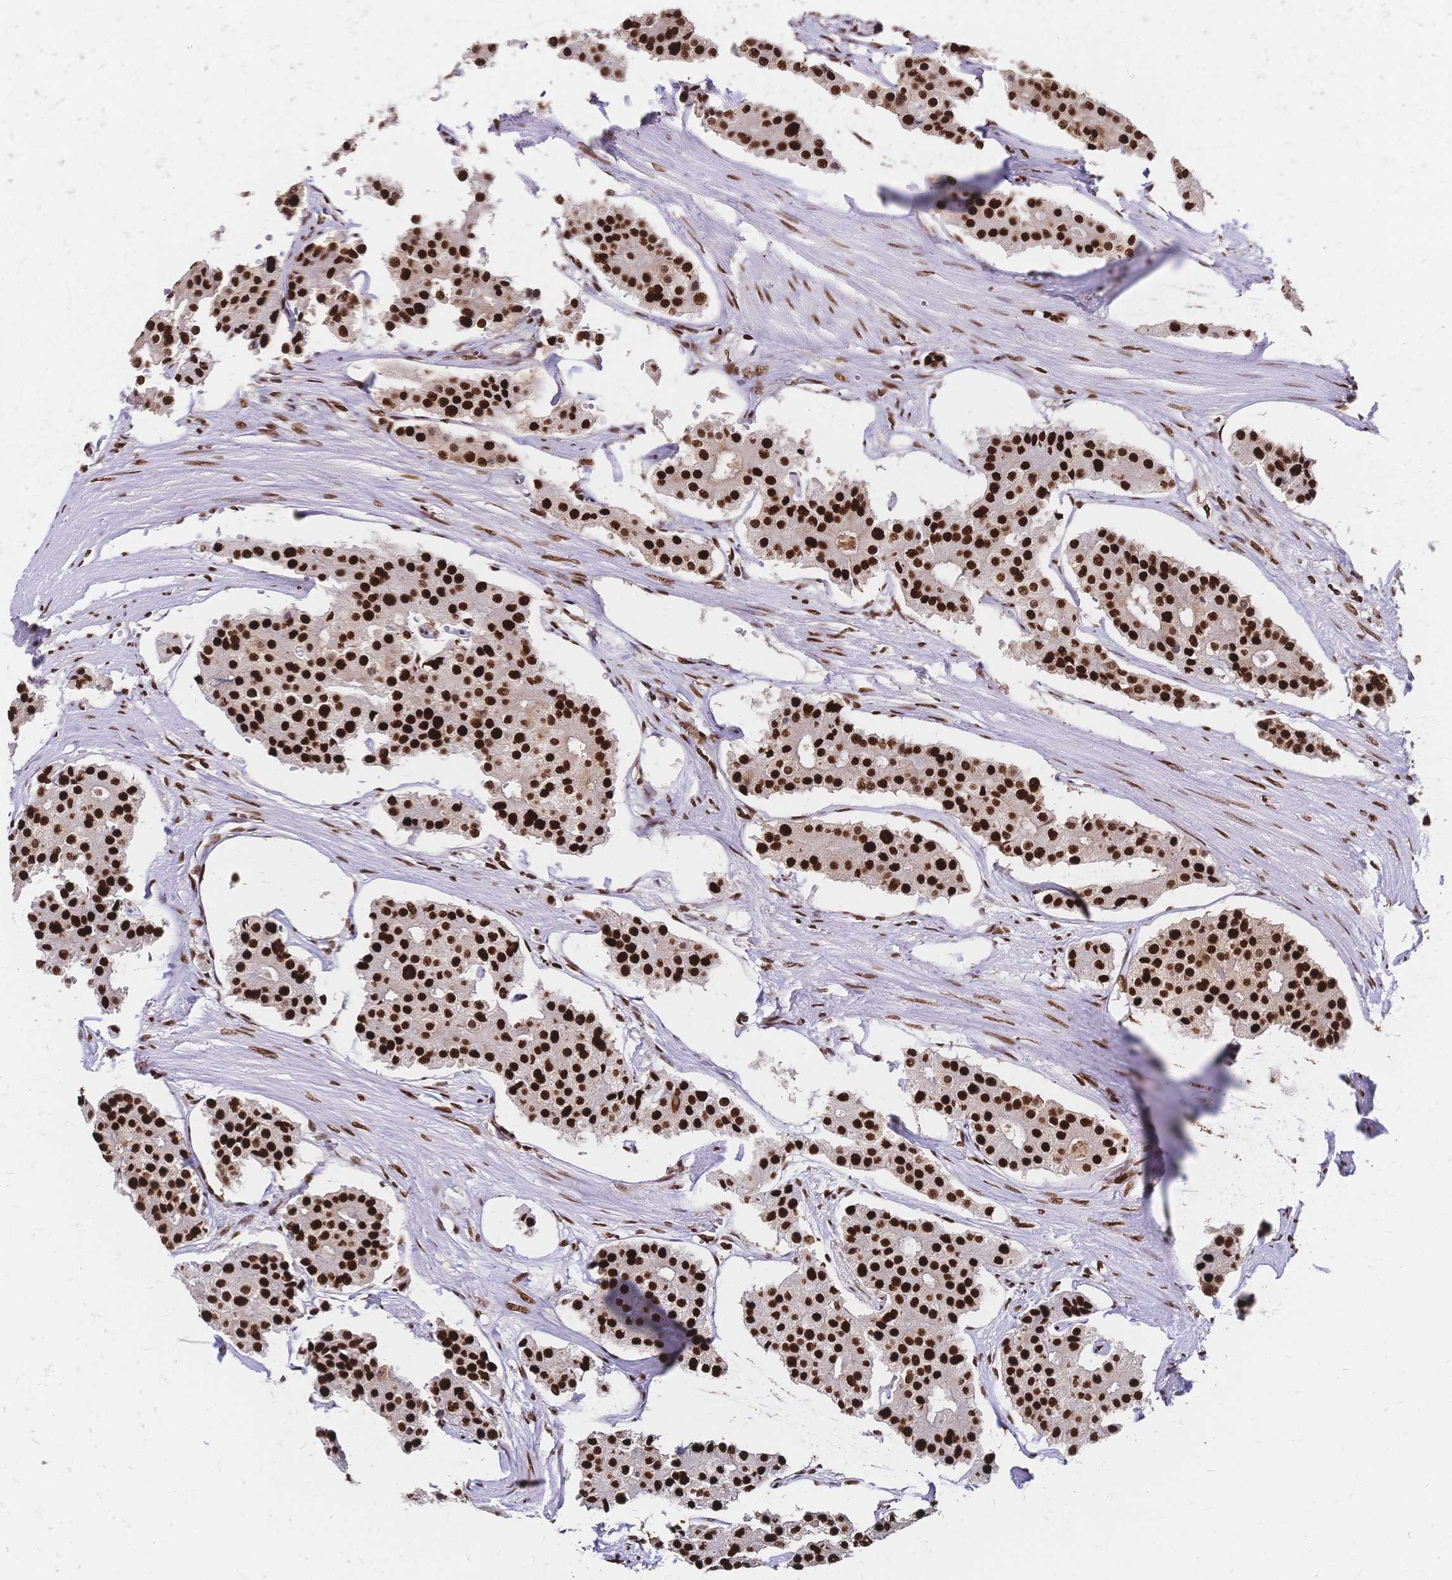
{"staining": {"intensity": "strong", "quantity": ">75%", "location": "nuclear"}, "tissue": "carcinoid", "cell_type": "Tumor cells", "image_type": "cancer", "snomed": [{"axis": "morphology", "description": "Carcinoid, malignant, NOS"}, {"axis": "topography", "description": "Small intestine"}], "caption": "Immunohistochemical staining of carcinoid shows strong nuclear protein positivity in about >75% of tumor cells. Immunohistochemistry (ihc) stains the protein in brown and the nuclei are stained blue.", "gene": "HDGF", "patient": {"sex": "female", "age": 65}}